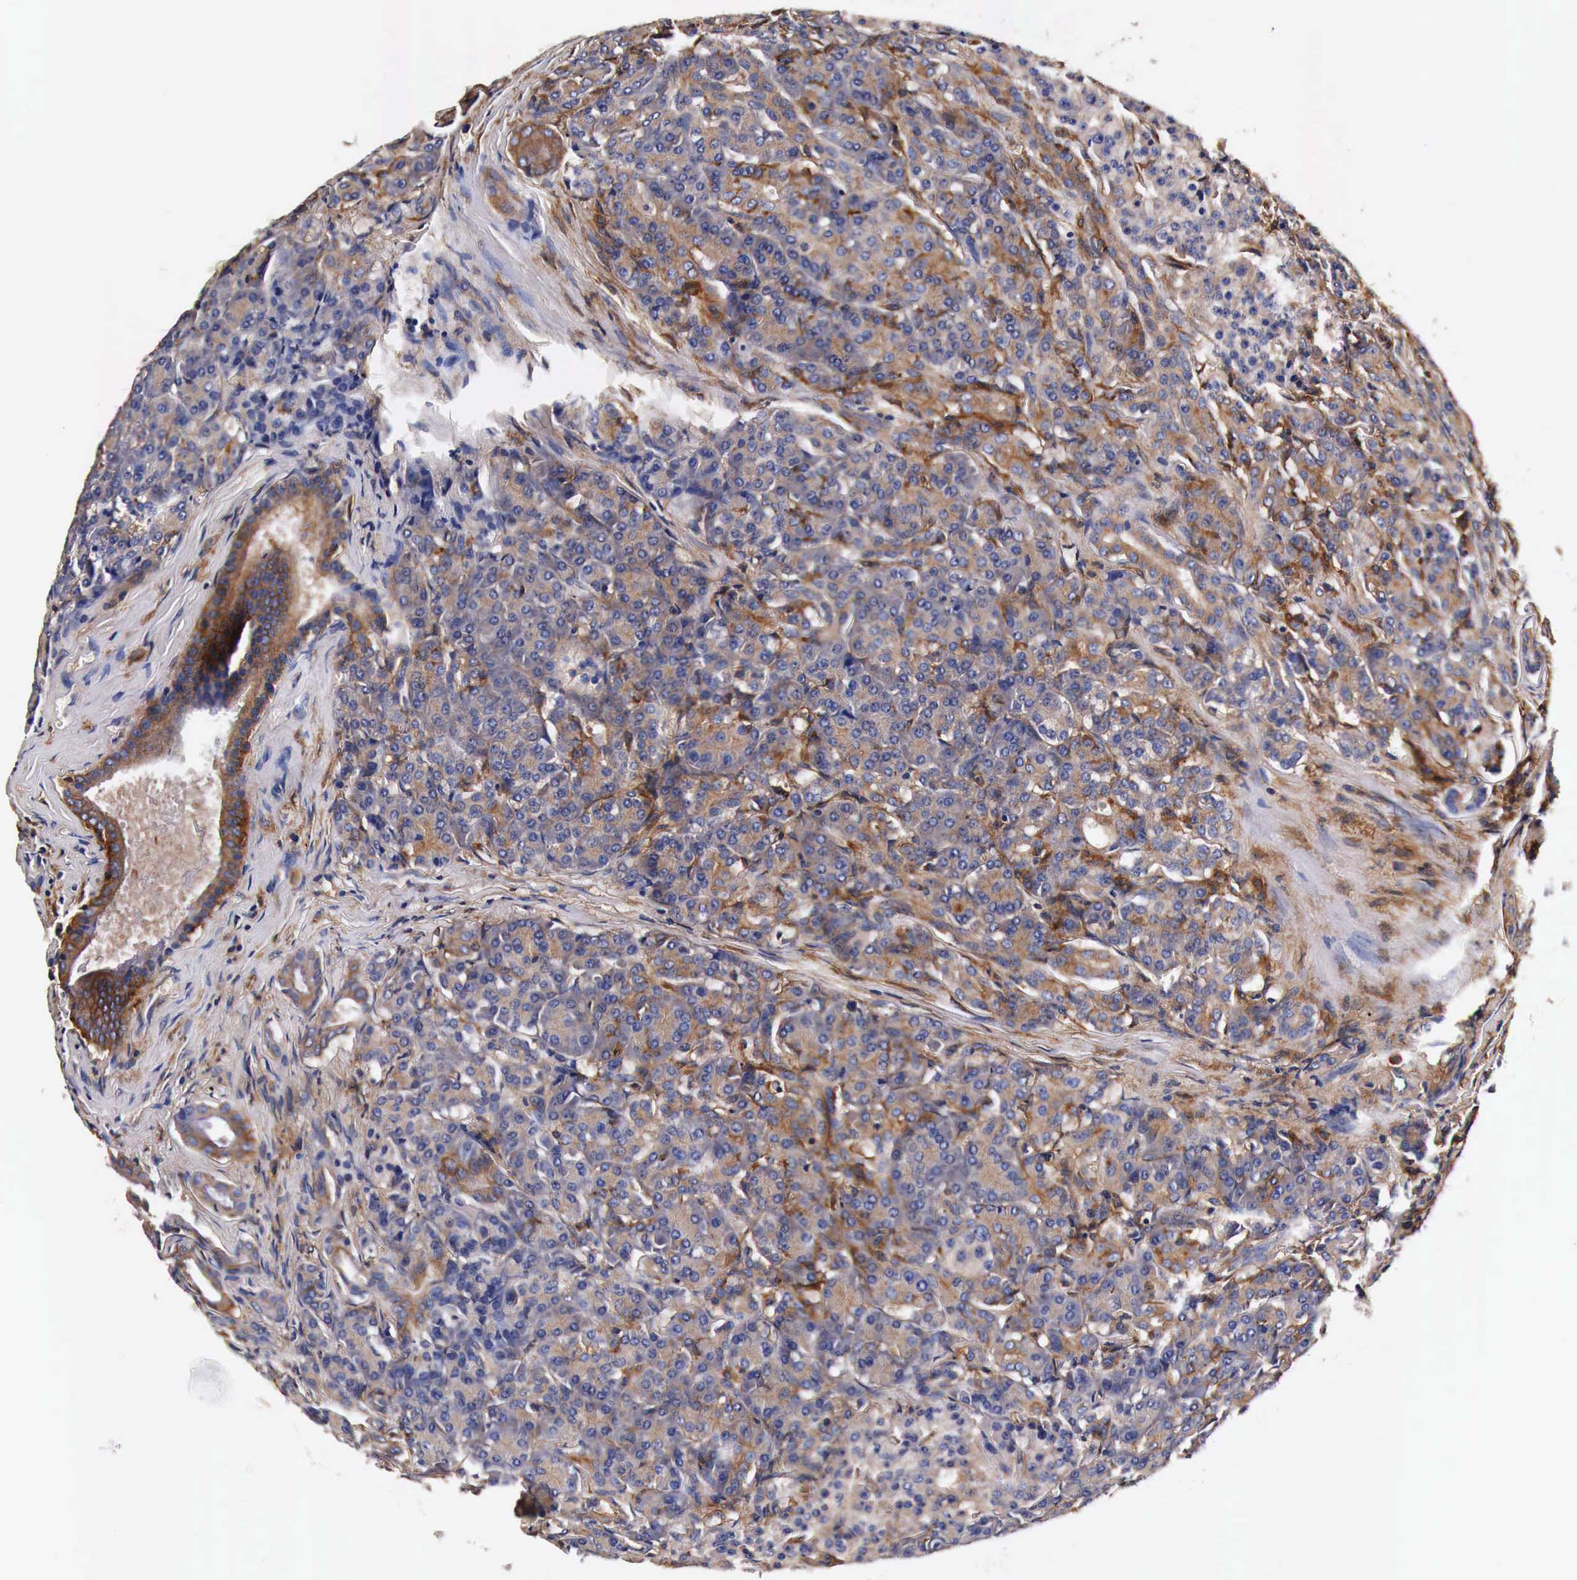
{"staining": {"intensity": "weak", "quantity": ">75%", "location": "cytoplasmic/membranous"}, "tissue": "pancreas", "cell_type": "Exocrine glandular cells", "image_type": "normal", "snomed": [{"axis": "morphology", "description": "Normal tissue, NOS"}, {"axis": "topography", "description": "Lymph node"}, {"axis": "topography", "description": "Pancreas"}], "caption": "Brown immunohistochemical staining in benign pancreas shows weak cytoplasmic/membranous positivity in about >75% of exocrine glandular cells. (DAB (3,3'-diaminobenzidine) IHC, brown staining for protein, blue staining for nuclei).", "gene": "RP2", "patient": {"sex": "male", "age": 59}}